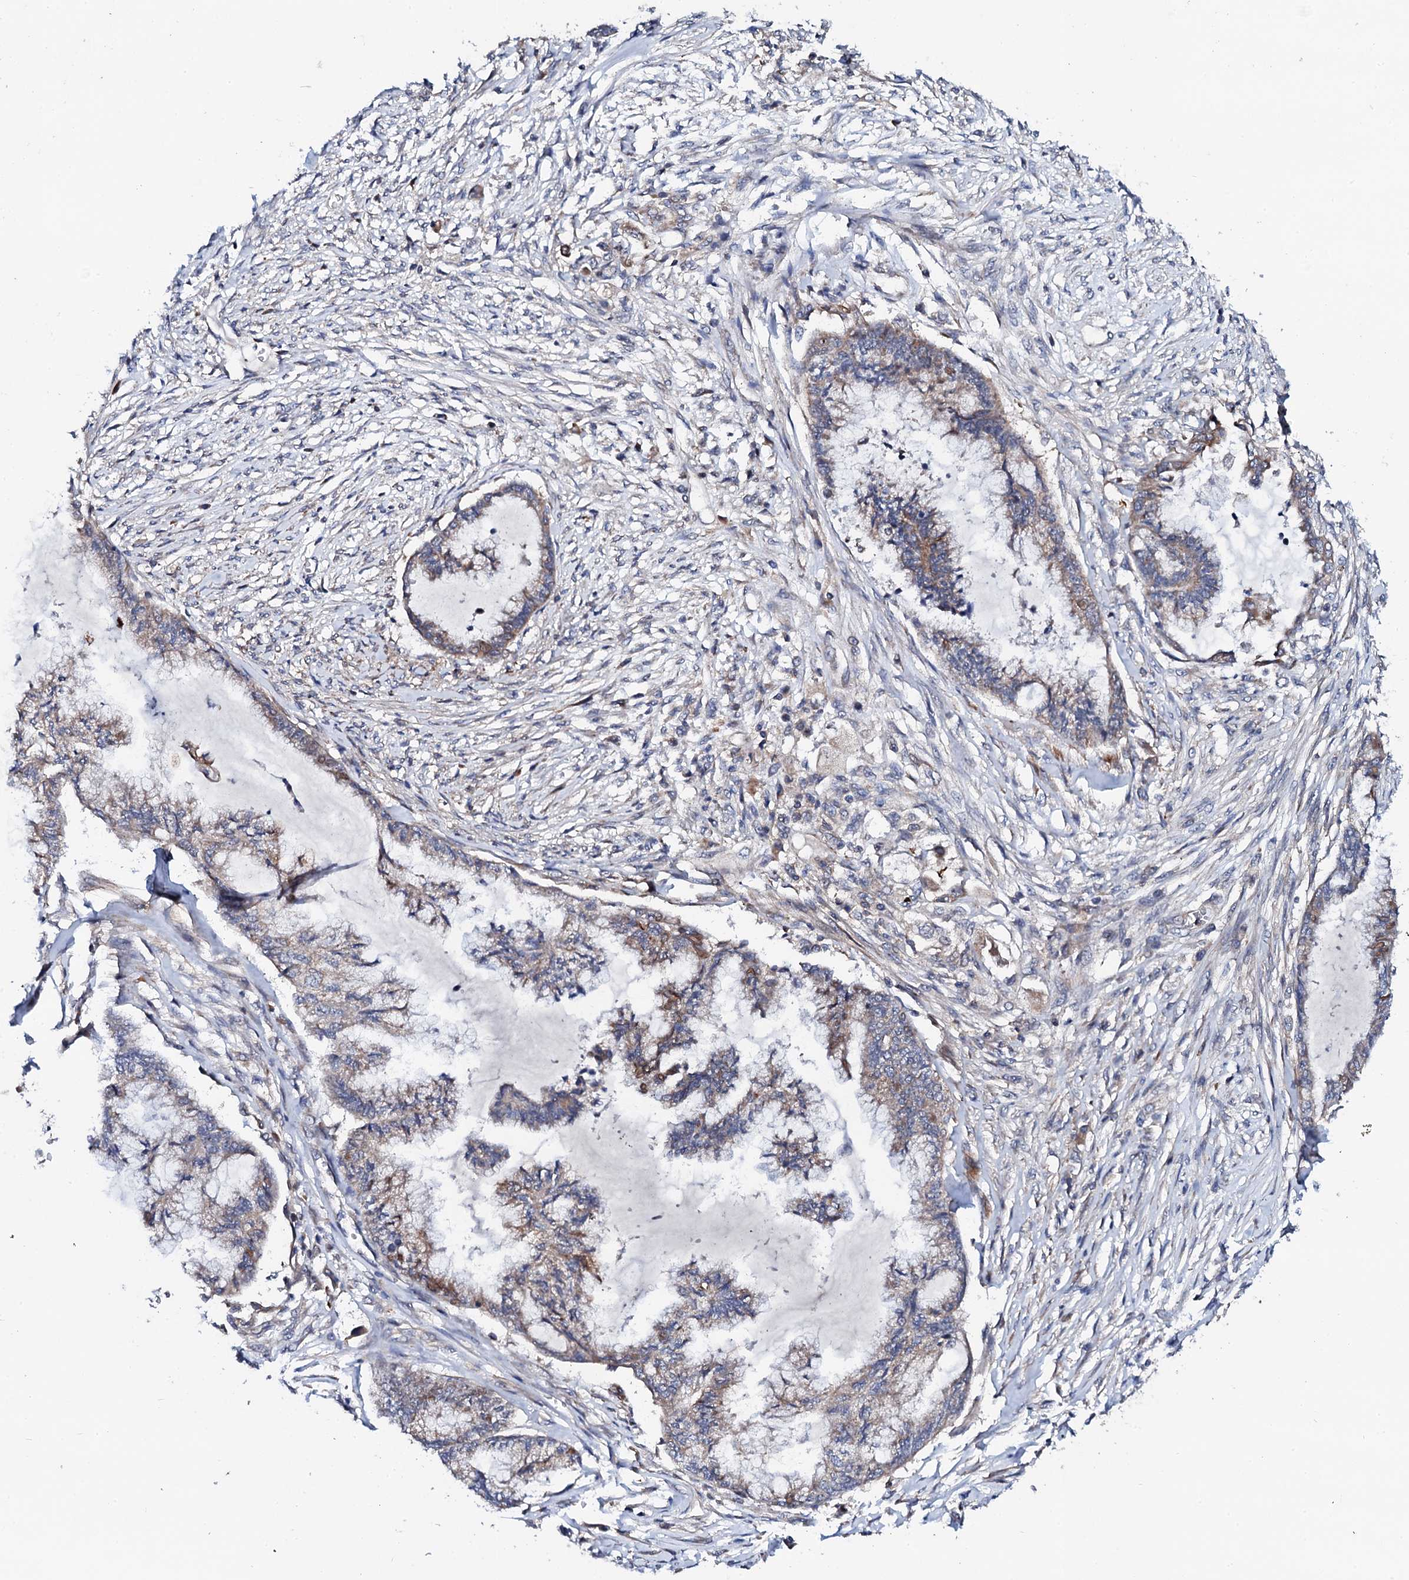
{"staining": {"intensity": "weak", "quantity": "<25%", "location": "cytoplasmic/membranous"}, "tissue": "endometrial cancer", "cell_type": "Tumor cells", "image_type": "cancer", "snomed": [{"axis": "morphology", "description": "Adenocarcinoma, NOS"}, {"axis": "topography", "description": "Endometrium"}], "caption": "IHC photomicrograph of adenocarcinoma (endometrial) stained for a protein (brown), which demonstrates no staining in tumor cells.", "gene": "COG4", "patient": {"sex": "female", "age": 86}}